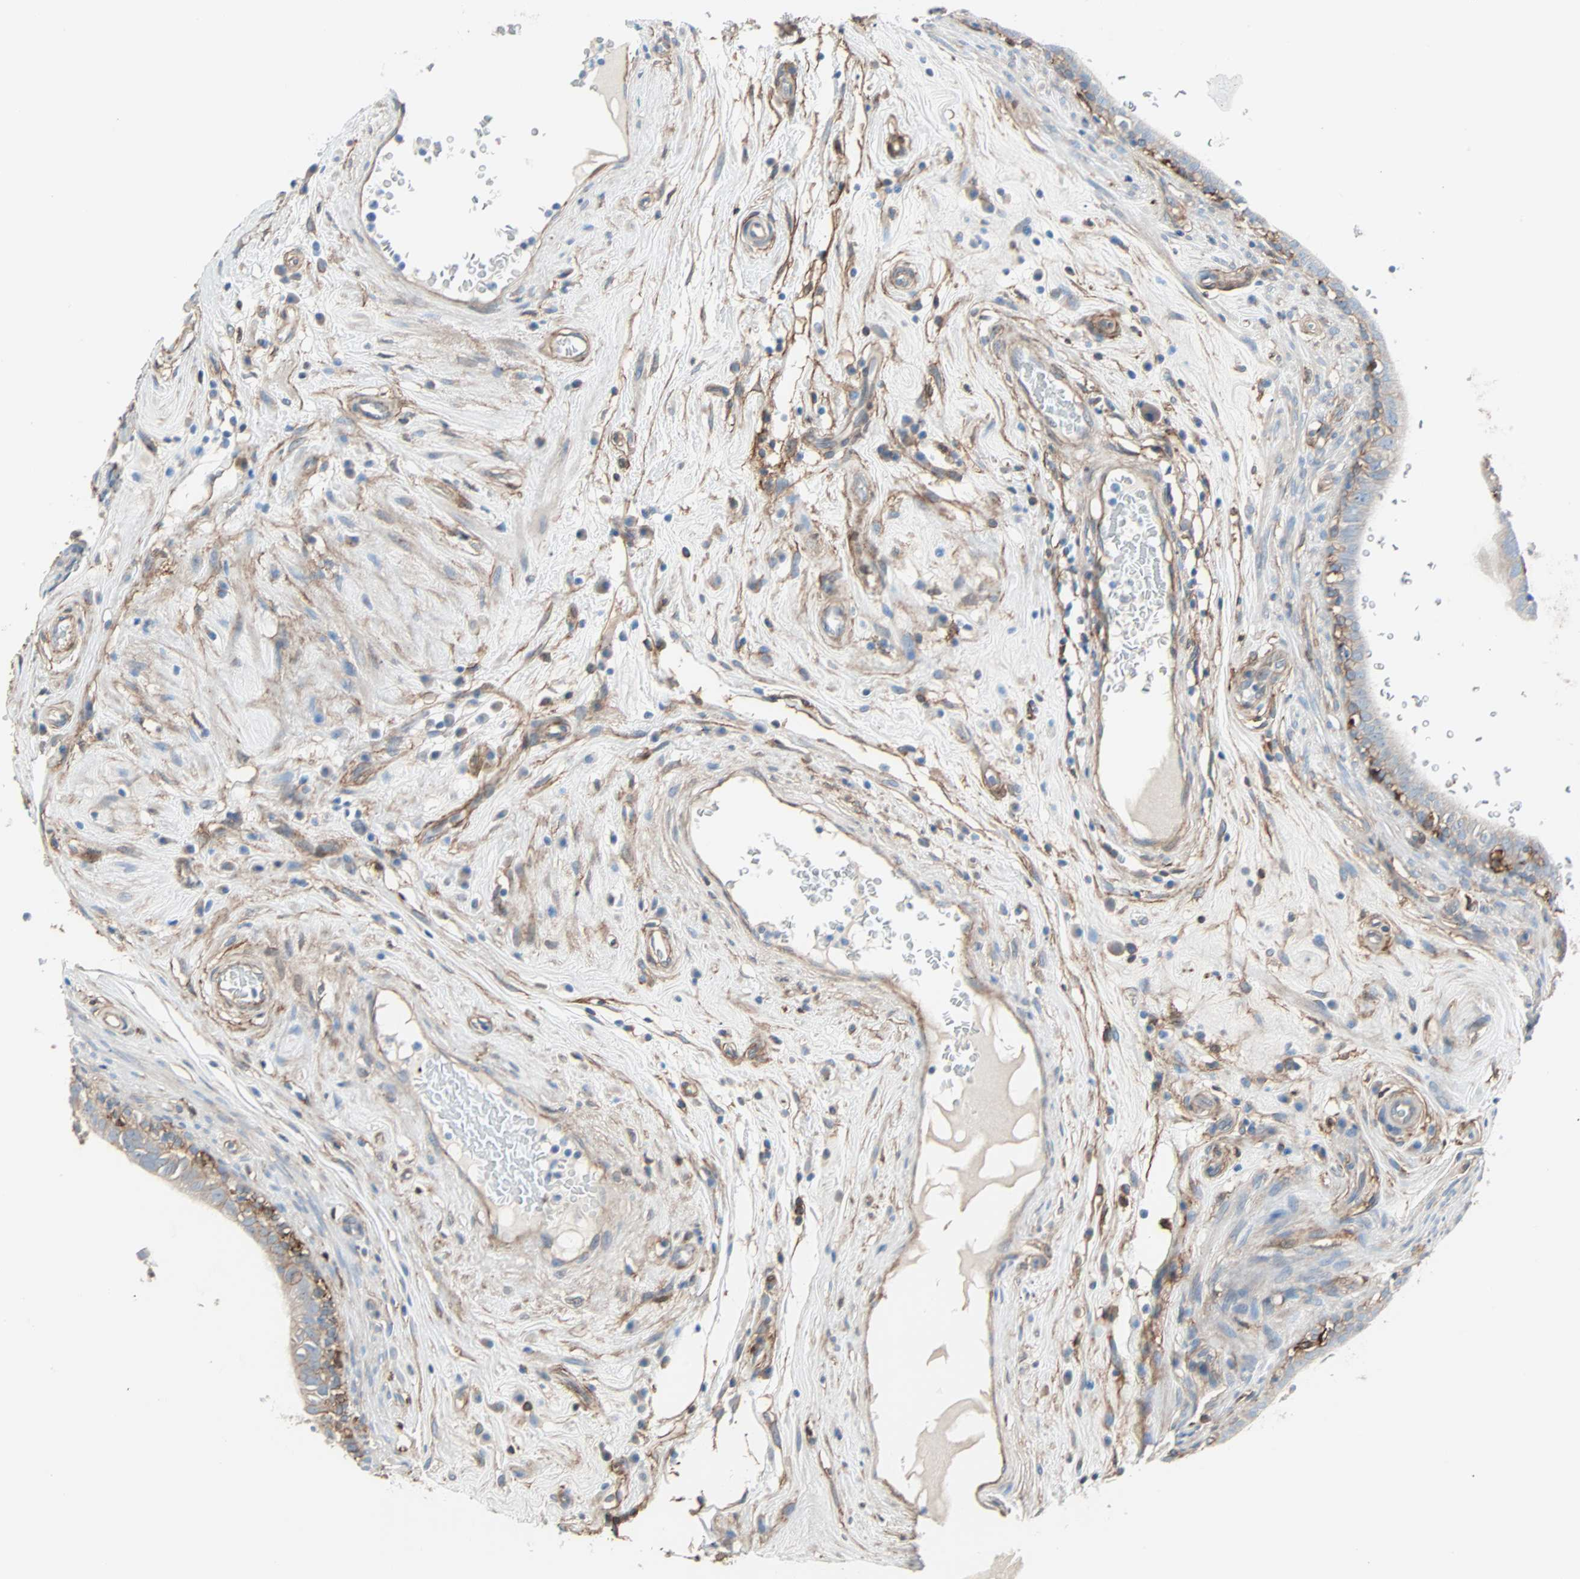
{"staining": {"intensity": "moderate", "quantity": "<25%", "location": "cytoplasmic/membranous"}, "tissue": "epididymis", "cell_type": "Glandular cells", "image_type": "normal", "snomed": [{"axis": "morphology", "description": "Normal tissue, NOS"}, {"axis": "morphology", "description": "Inflammation, NOS"}, {"axis": "topography", "description": "Epididymis"}], "caption": "Immunohistochemistry of unremarkable epididymis displays low levels of moderate cytoplasmic/membranous positivity in about <25% of glandular cells. The staining is performed using DAB brown chromogen to label protein expression. The nuclei are counter-stained blue using hematoxylin.", "gene": "EPB41L2", "patient": {"sex": "male", "age": 84}}